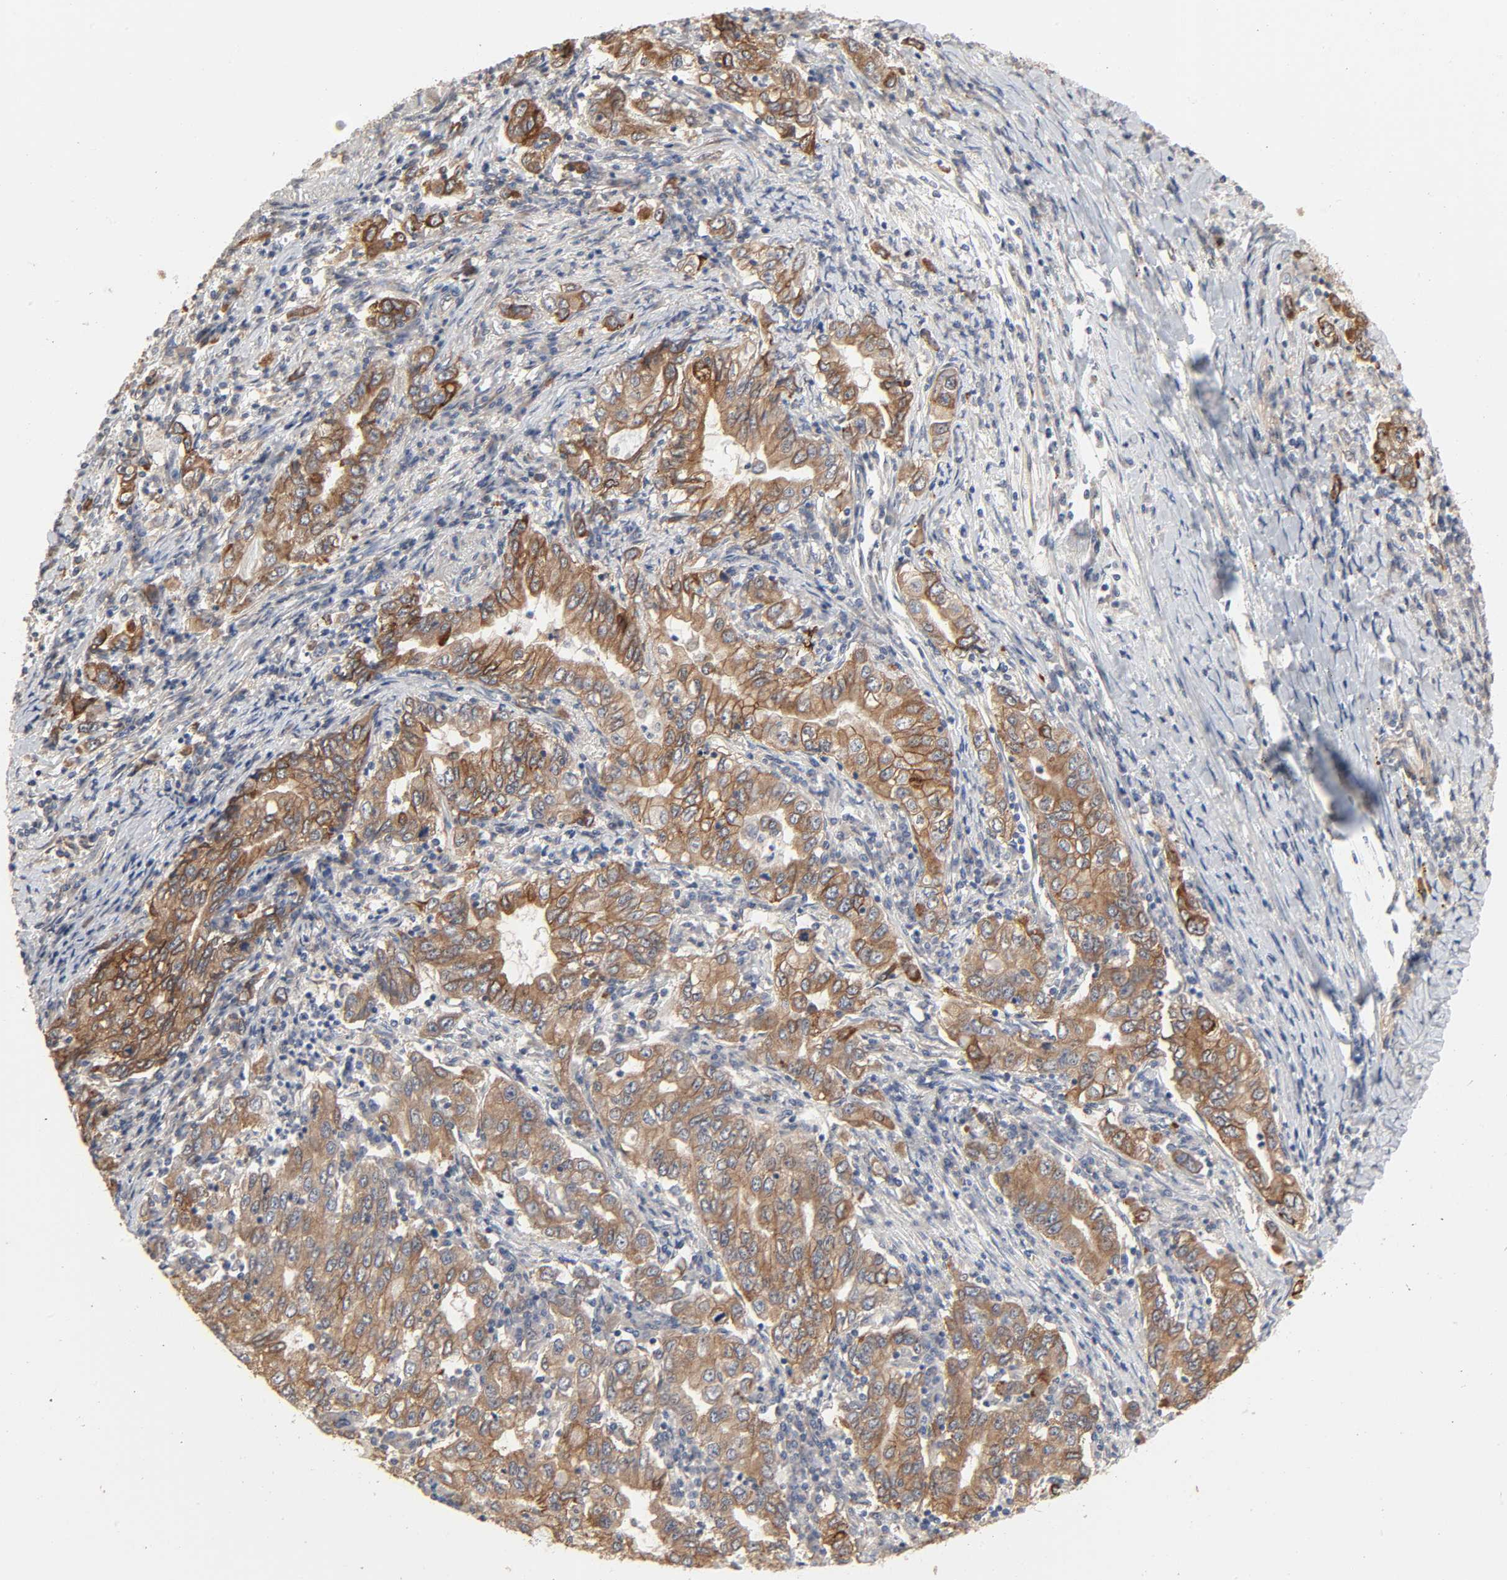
{"staining": {"intensity": "moderate", "quantity": ">75%", "location": "cytoplasmic/membranous"}, "tissue": "stomach cancer", "cell_type": "Tumor cells", "image_type": "cancer", "snomed": [{"axis": "morphology", "description": "Adenocarcinoma, NOS"}, {"axis": "topography", "description": "Stomach, lower"}], "caption": "This image exhibits immunohistochemistry staining of human stomach cancer (adenocarcinoma), with medium moderate cytoplasmic/membranous positivity in approximately >75% of tumor cells.", "gene": "NDRG2", "patient": {"sex": "female", "age": 72}}